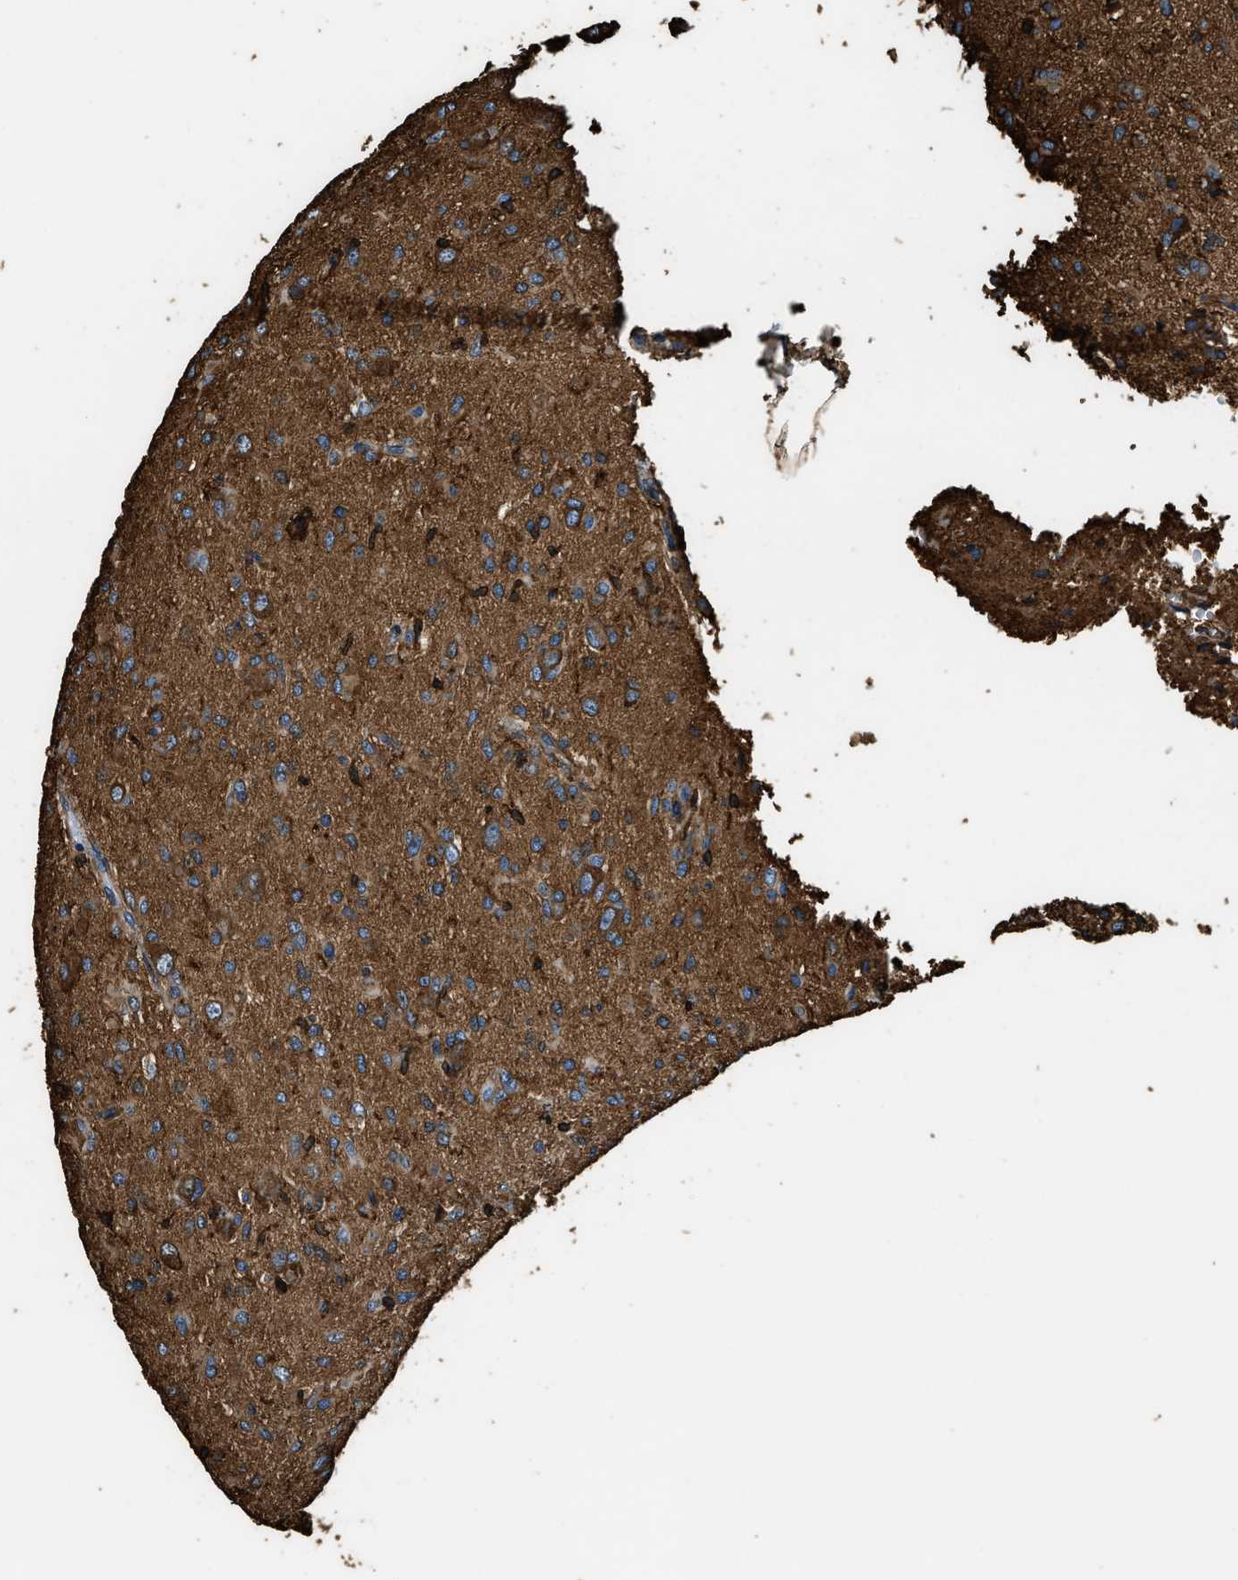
{"staining": {"intensity": "moderate", "quantity": ">75%", "location": "cytoplasmic/membranous"}, "tissue": "glioma", "cell_type": "Tumor cells", "image_type": "cancer", "snomed": [{"axis": "morphology", "description": "Glioma, malignant, High grade"}, {"axis": "topography", "description": "Brain"}], "caption": "Protein positivity by immunohistochemistry displays moderate cytoplasmic/membranous expression in approximately >75% of tumor cells in malignant glioma (high-grade).", "gene": "ACCS", "patient": {"sex": "female", "age": 59}}